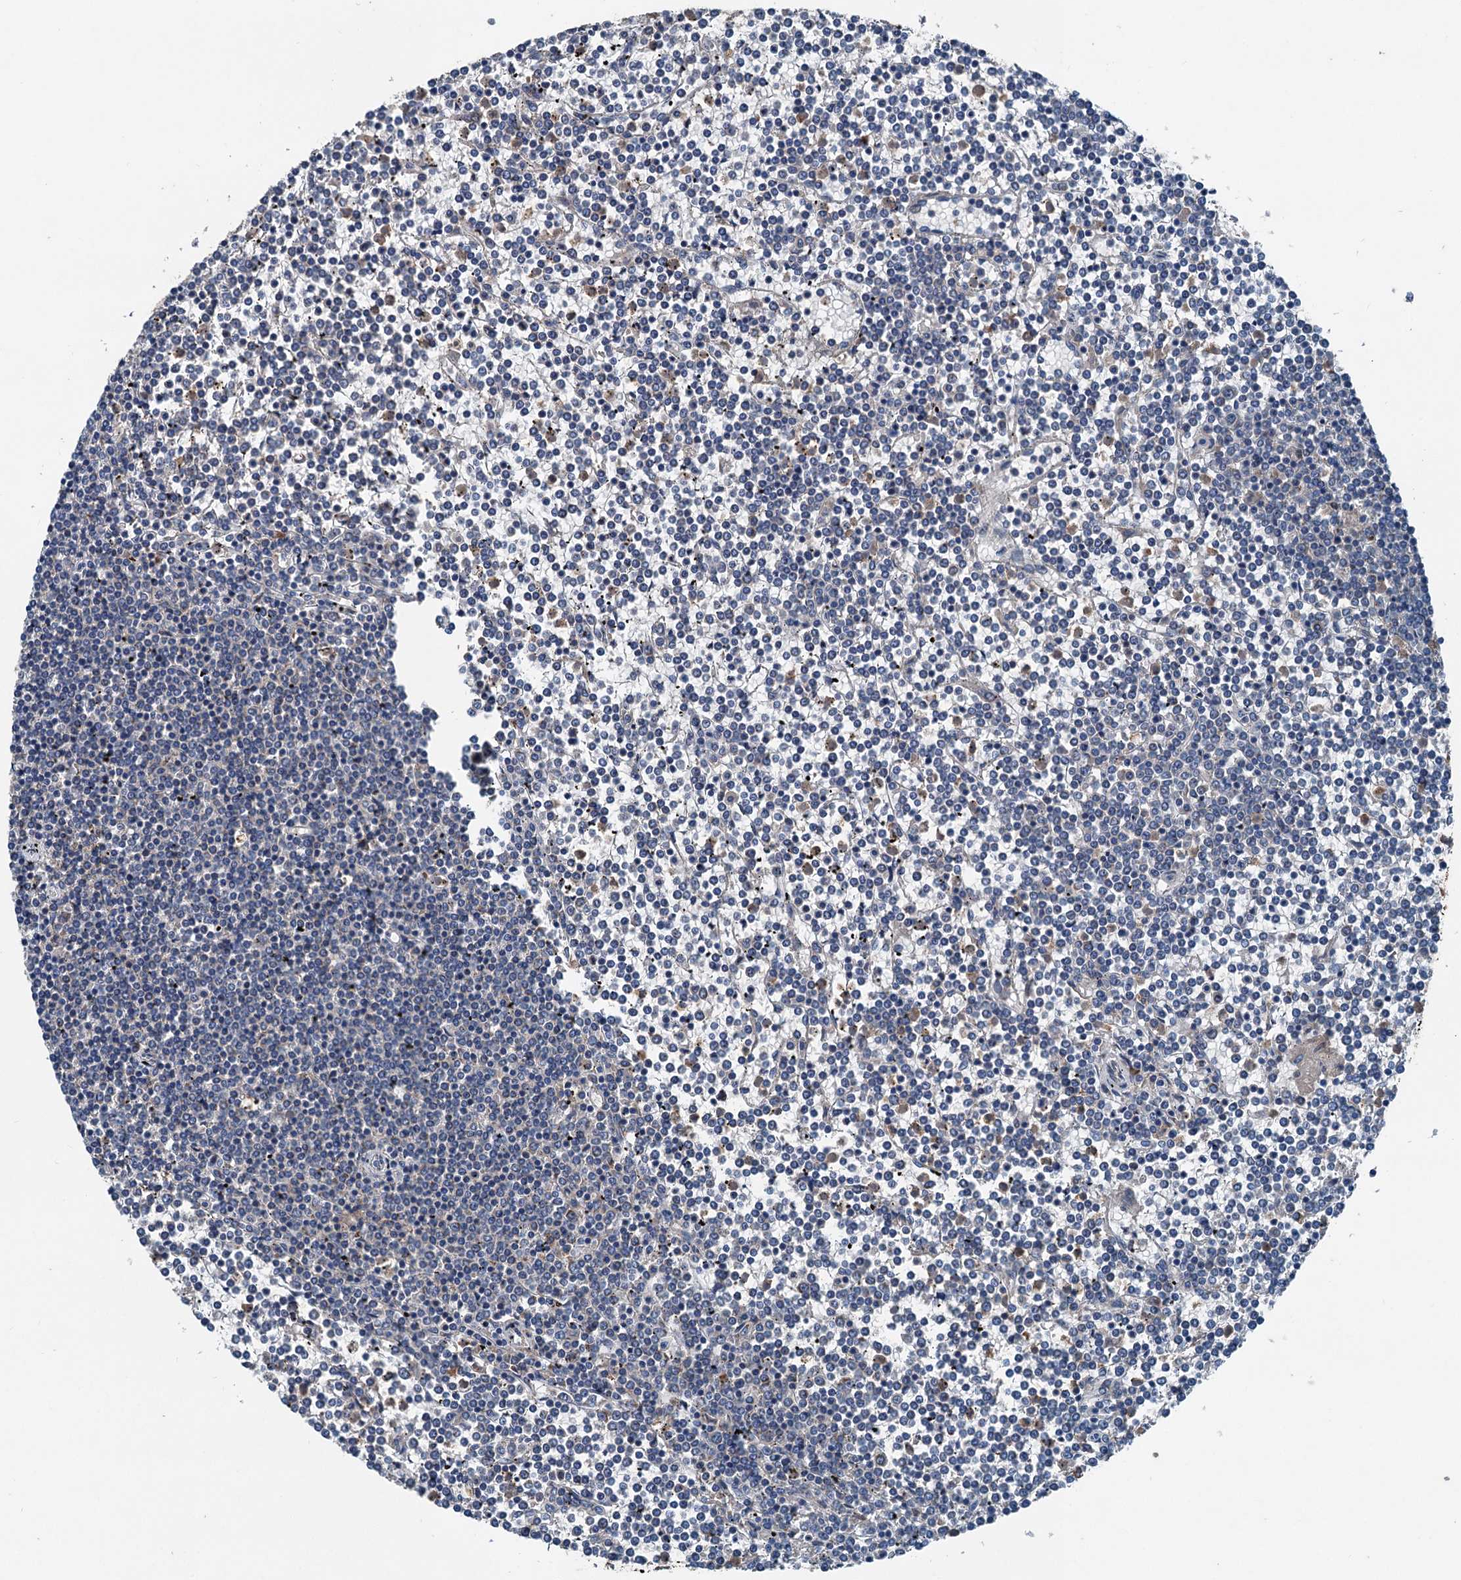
{"staining": {"intensity": "negative", "quantity": "none", "location": "none"}, "tissue": "lymphoma", "cell_type": "Tumor cells", "image_type": "cancer", "snomed": [{"axis": "morphology", "description": "Malignant lymphoma, non-Hodgkin's type, Low grade"}, {"axis": "topography", "description": "Spleen"}], "caption": "Tumor cells show no significant expression in malignant lymphoma, non-Hodgkin's type (low-grade).", "gene": "PDSS1", "patient": {"sex": "female", "age": 19}}